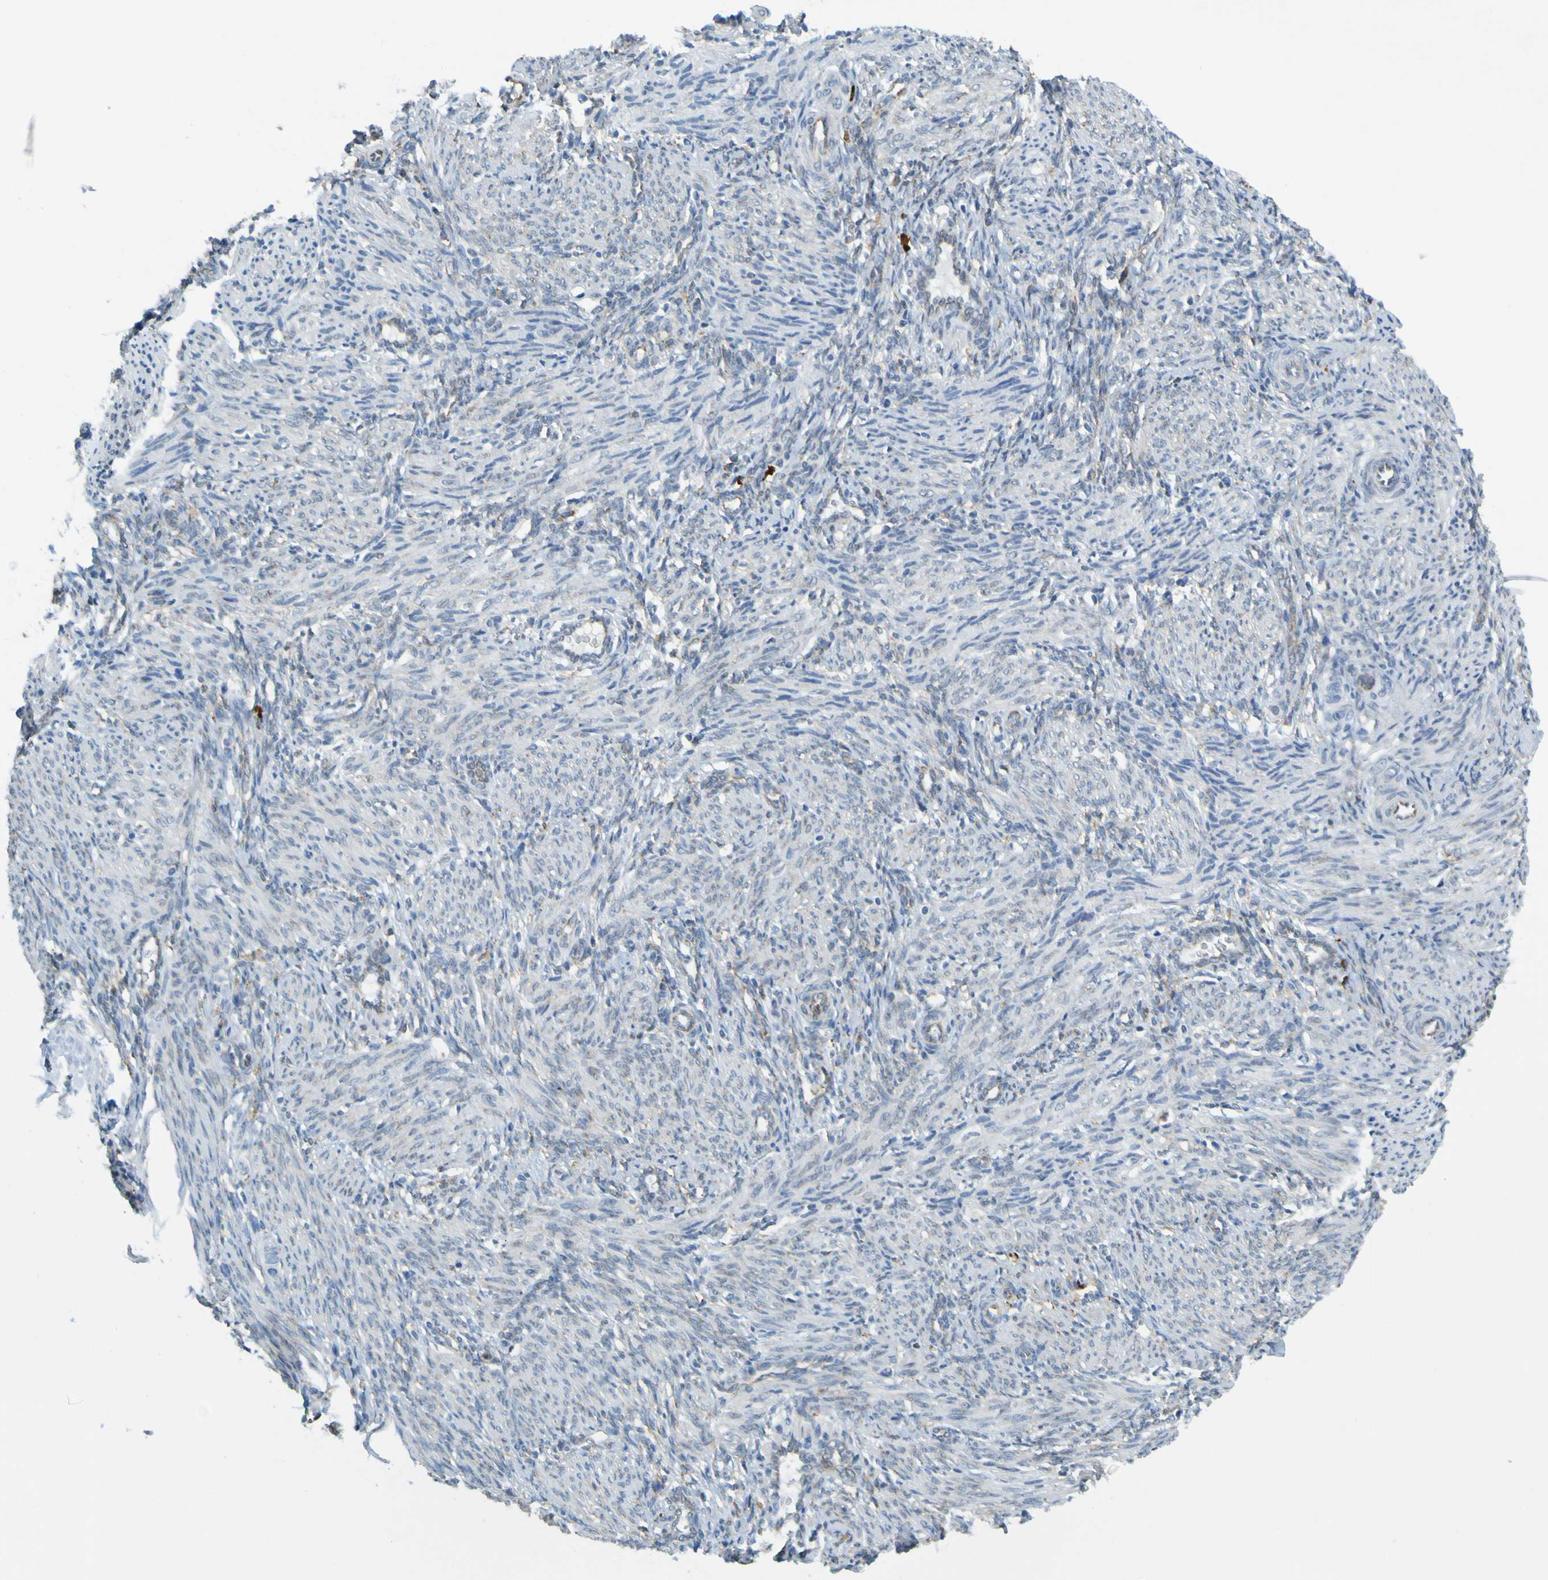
{"staining": {"intensity": "negative", "quantity": "none", "location": "none"}, "tissue": "smooth muscle", "cell_type": "Smooth muscle cells", "image_type": "normal", "snomed": [{"axis": "morphology", "description": "Normal tissue, NOS"}, {"axis": "topography", "description": "Endometrium"}], "caption": "This is an immunohistochemistry image of normal smooth muscle. There is no positivity in smooth muscle cells.", "gene": "SSR1", "patient": {"sex": "female", "age": 33}}